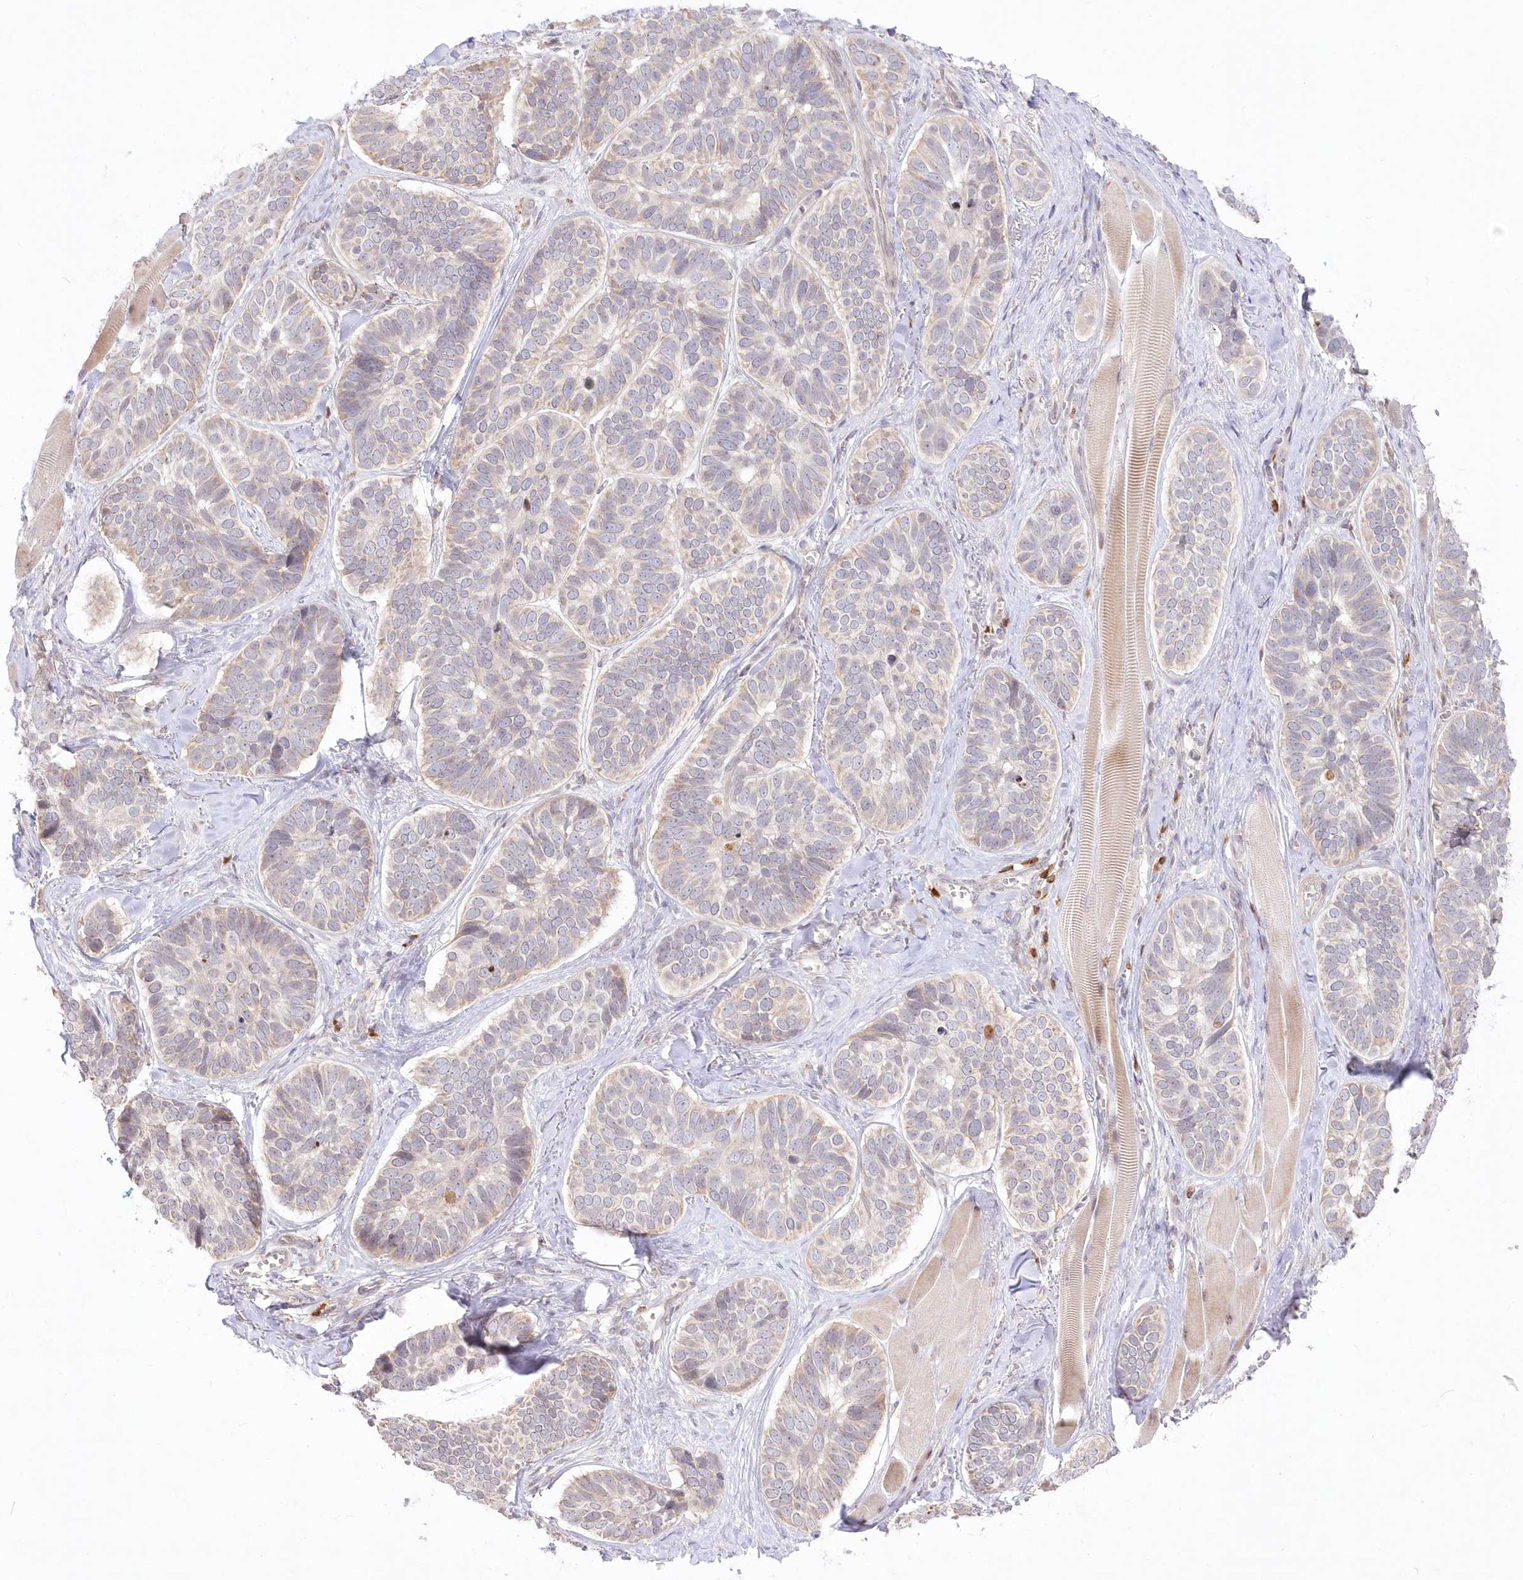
{"staining": {"intensity": "negative", "quantity": "none", "location": "none"}, "tissue": "skin cancer", "cell_type": "Tumor cells", "image_type": "cancer", "snomed": [{"axis": "morphology", "description": "Basal cell carcinoma"}, {"axis": "topography", "description": "Skin"}], "caption": "This is a histopathology image of immunohistochemistry (IHC) staining of skin cancer (basal cell carcinoma), which shows no staining in tumor cells. The staining was performed using DAB to visualize the protein expression in brown, while the nuclei were stained in blue with hematoxylin (Magnification: 20x).", "gene": "MTMR3", "patient": {"sex": "male", "age": 62}}